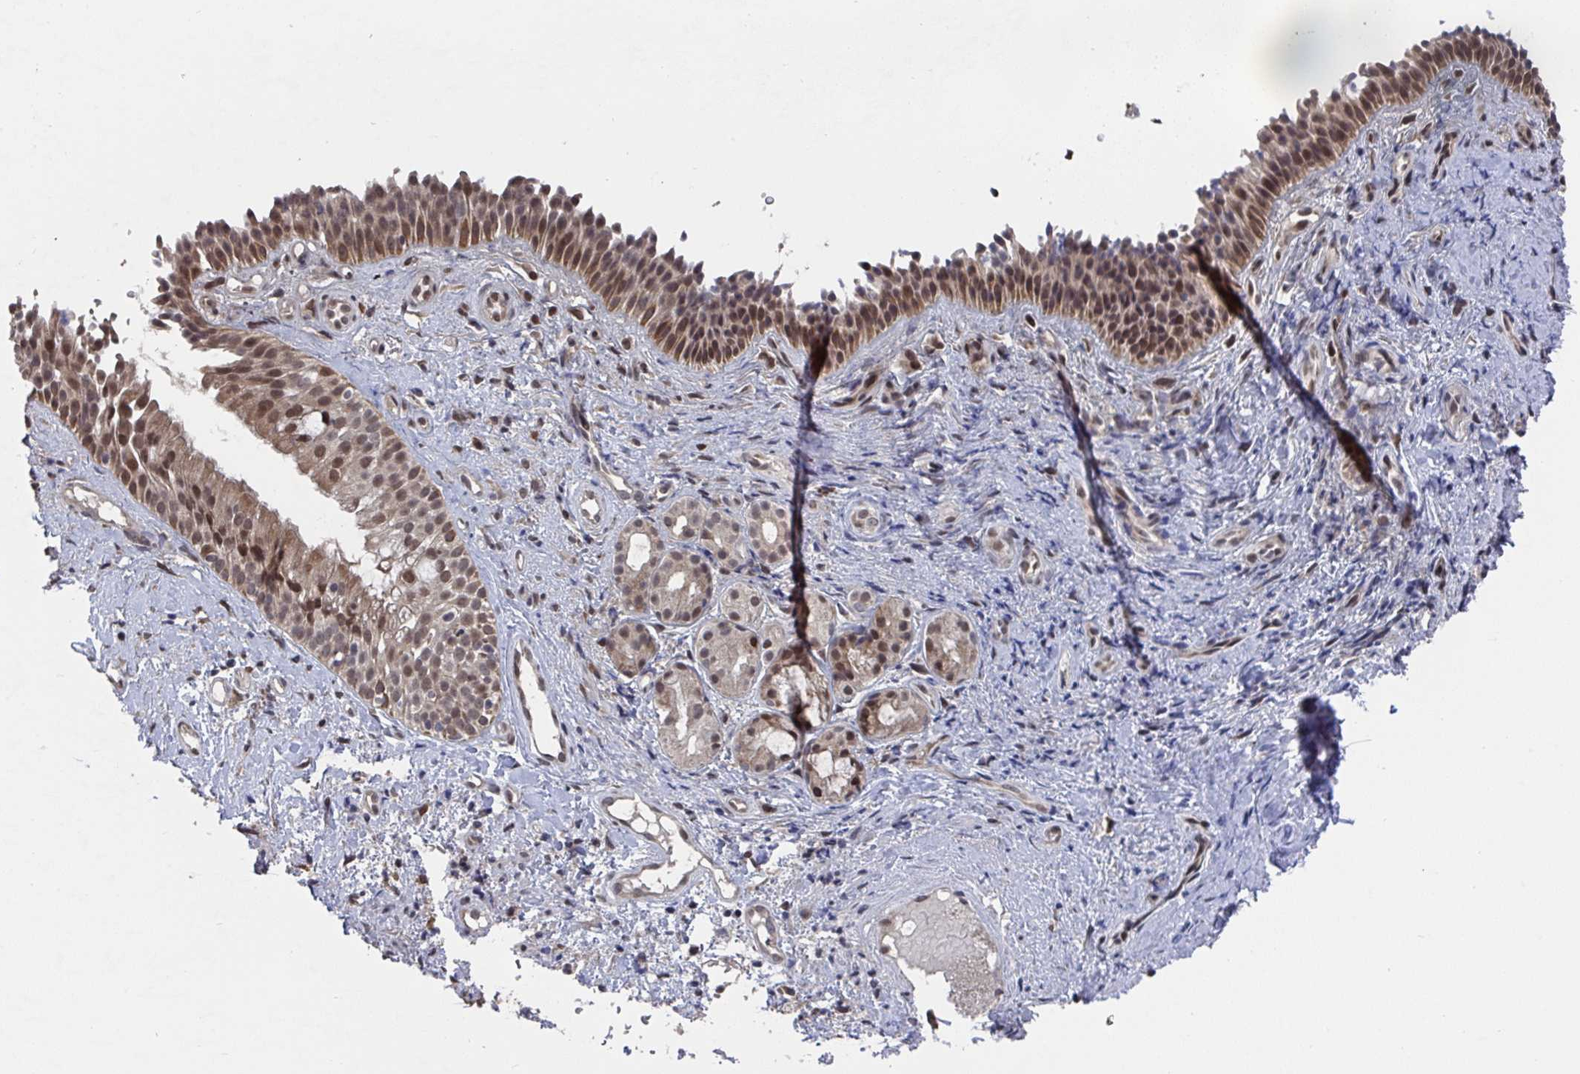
{"staining": {"intensity": "moderate", "quantity": ">75%", "location": "nuclear"}, "tissue": "nasopharynx", "cell_type": "Respiratory epithelial cells", "image_type": "normal", "snomed": [{"axis": "morphology", "description": "Normal tissue, NOS"}, {"axis": "morphology", "description": "Inflammation, NOS"}, {"axis": "topography", "description": "Nasopharynx"}], "caption": "Protein expression analysis of normal nasopharynx exhibits moderate nuclear positivity in about >75% of respiratory epithelial cells. Immunohistochemistry stains the protein in brown and the nuclei are stained blue.", "gene": "JMJD1C", "patient": {"sex": "male", "age": 54}}